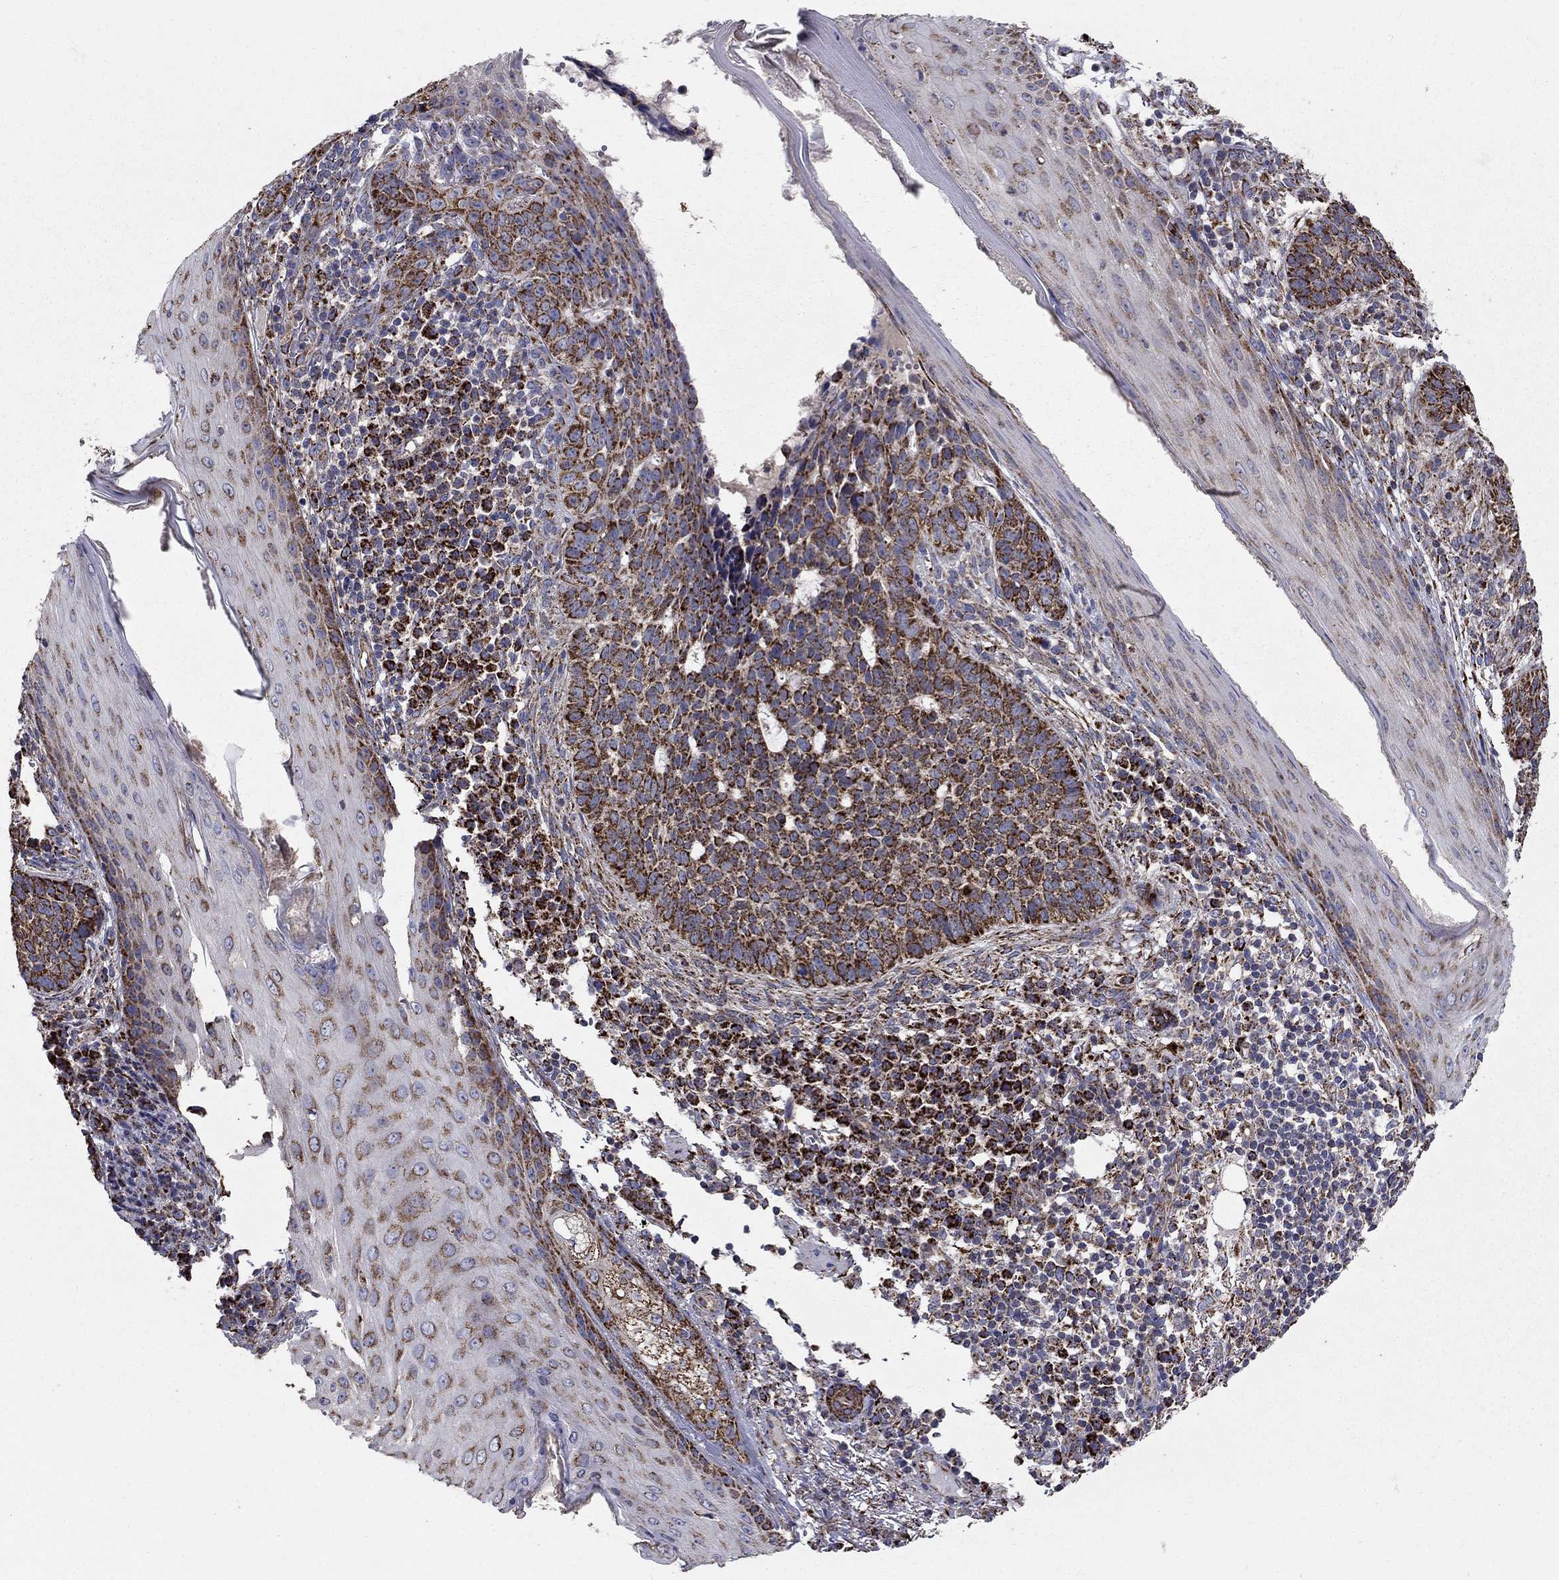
{"staining": {"intensity": "strong", "quantity": ">75%", "location": "cytoplasmic/membranous"}, "tissue": "skin cancer", "cell_type": "Tumor cells", "image_type": "cancer", "snomed": [{"axis": "morphology", "description": "Basal cell carcinoma"}, {"axis": "topography", "description": "Skin"}], "caption": "Protein analysis of skin basal cell carcinoma tissue displays strong cytoplasmic/membranous staining in approximately >75% of tumor cells.", "gene": "GCSH", "patient": {"sex": "female", "age": 69}}